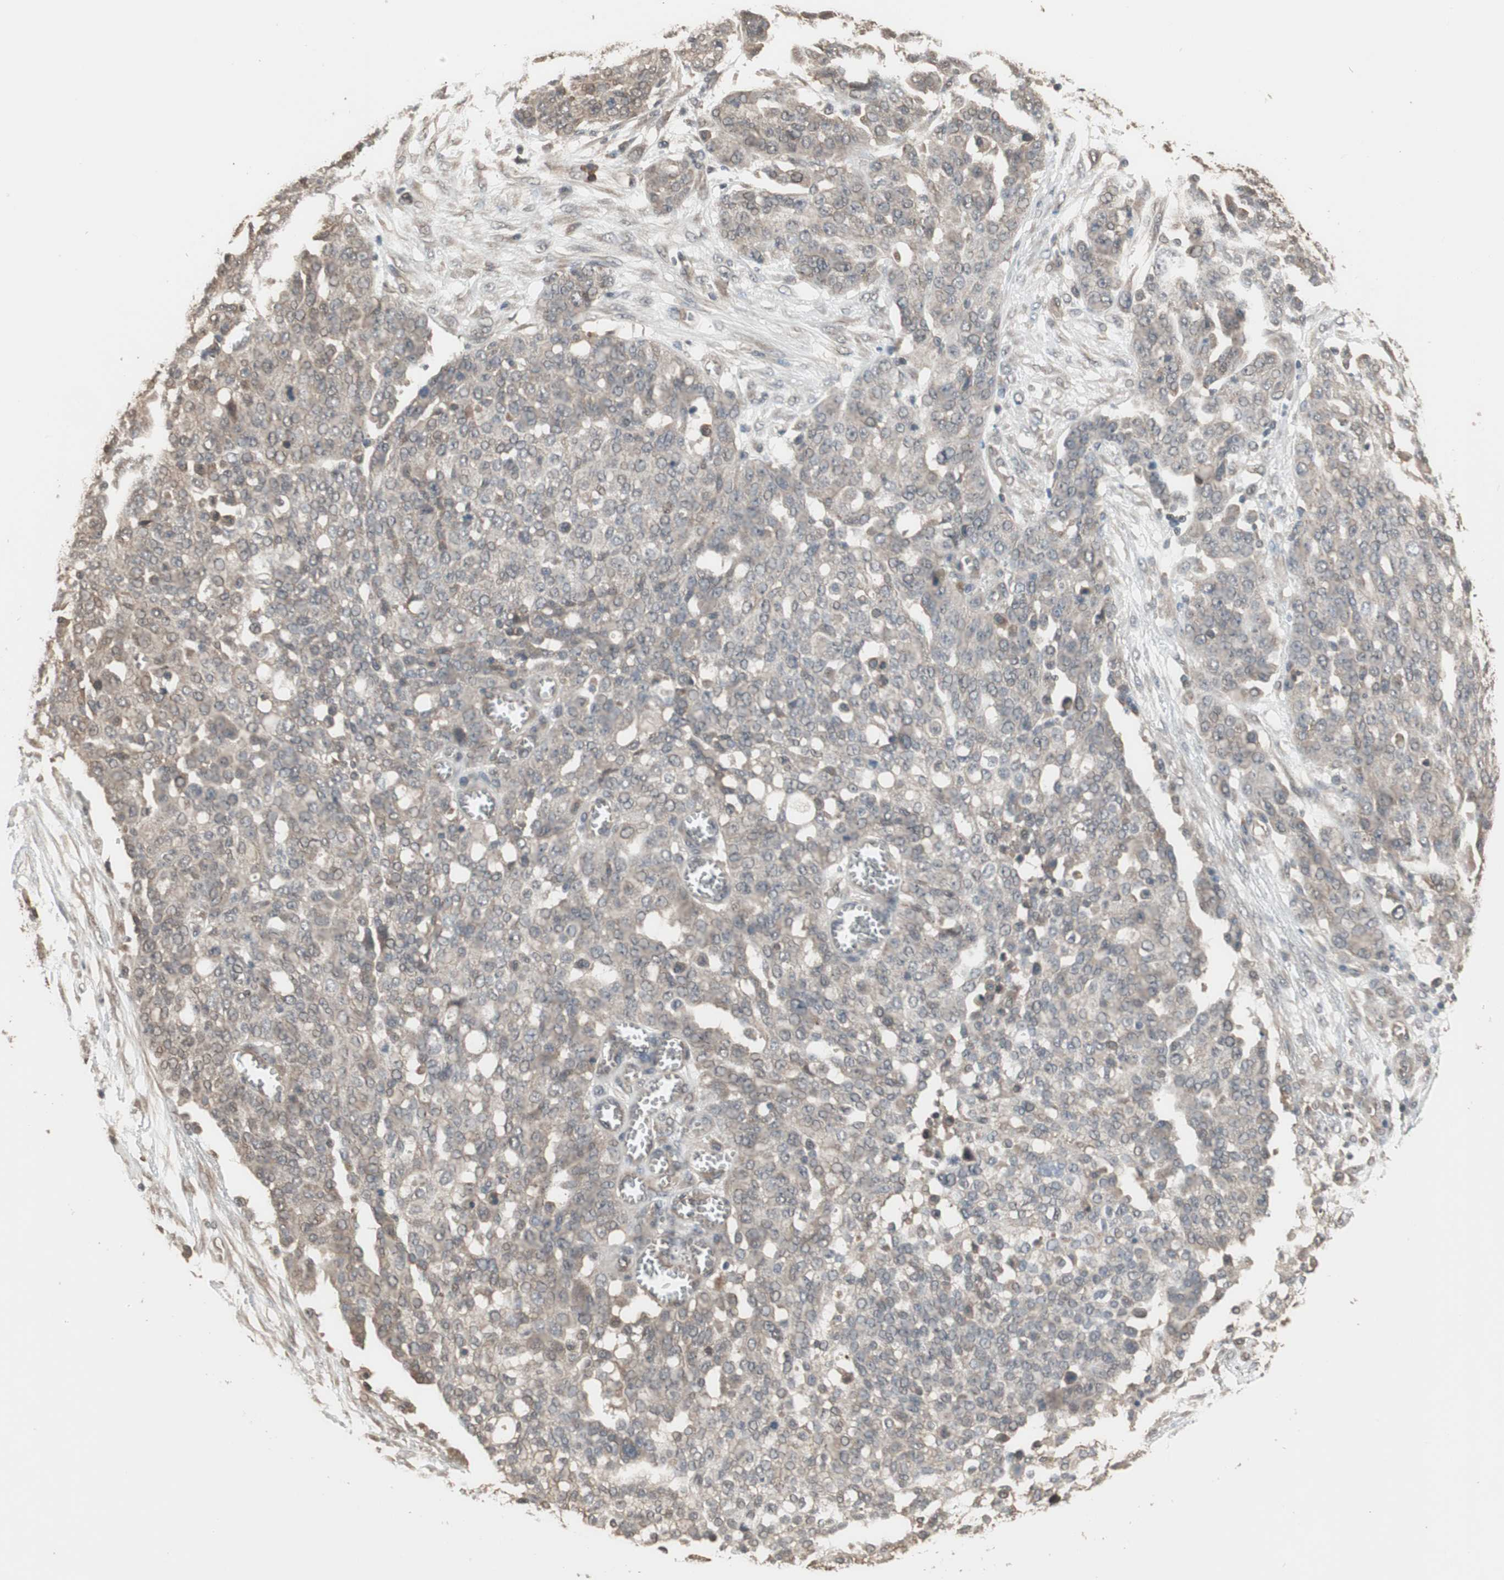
{"staining": {"intensity": "moderate", "quantity": ">75%", "location": "cytoplasmic/membranous"}, "tissue": "ovarian cancer", "cell_type": "Tumor cells", "image_type": "cancer", "snomed": [{"axis": "morphology", "description": "Cystadenocarcinoma, serous, NOS"}, {"axis": "topography", "description": "Soft tissue"}, {"axis": "topography", "description": "Ovary"}], "caption": "DAB immunohistochemical staining of human serous cystadenocarcinoma (ovarian) reveals moderate cytoplasmic/membranous protein staining in approximately >75% of tumor cells.", "gene": "PNPLA7", "patient": {"sex": "female", "age": 57}}